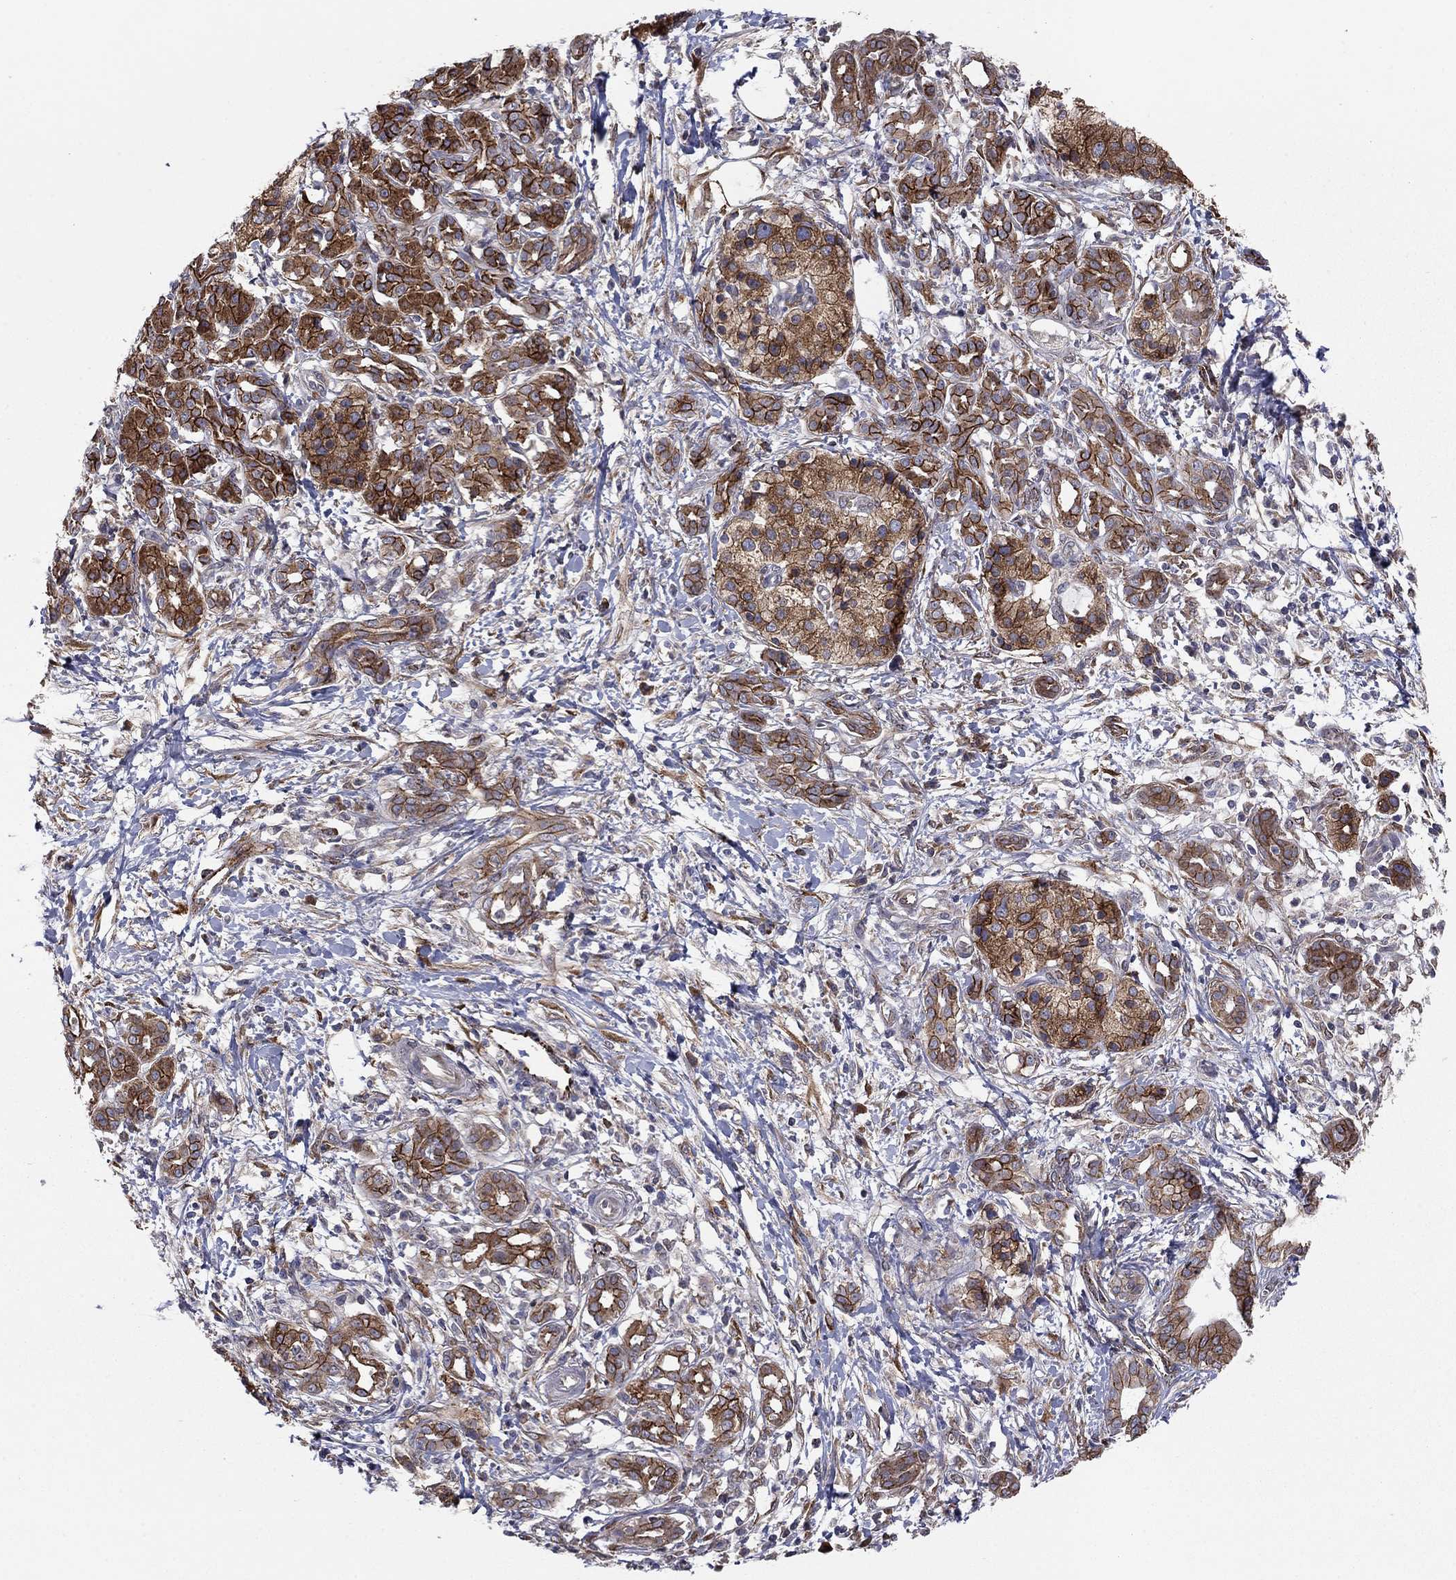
{"staining": {"intensity": "strong", "quantity": ">75%", "location": "cytoplasmic/membranous"}, "tissue": "pancreatic cancer", "cell_type": "Tumor cells", "image_type": "cancer", "snomed": [{"axis": "morphology", "description": "Adenocarcinoma, NOS"}, {"axis": "topography", "description": "Pancreas"}], "caption": "Adenocarcinoma (pancreatic) was stained to show a protein in brown. There is high levels of strong cytoplasmic/membranous positivity in about >75% of tumor cells.", "gene": "YIF1A", "patient": {"sex": "male", "age": 72}}